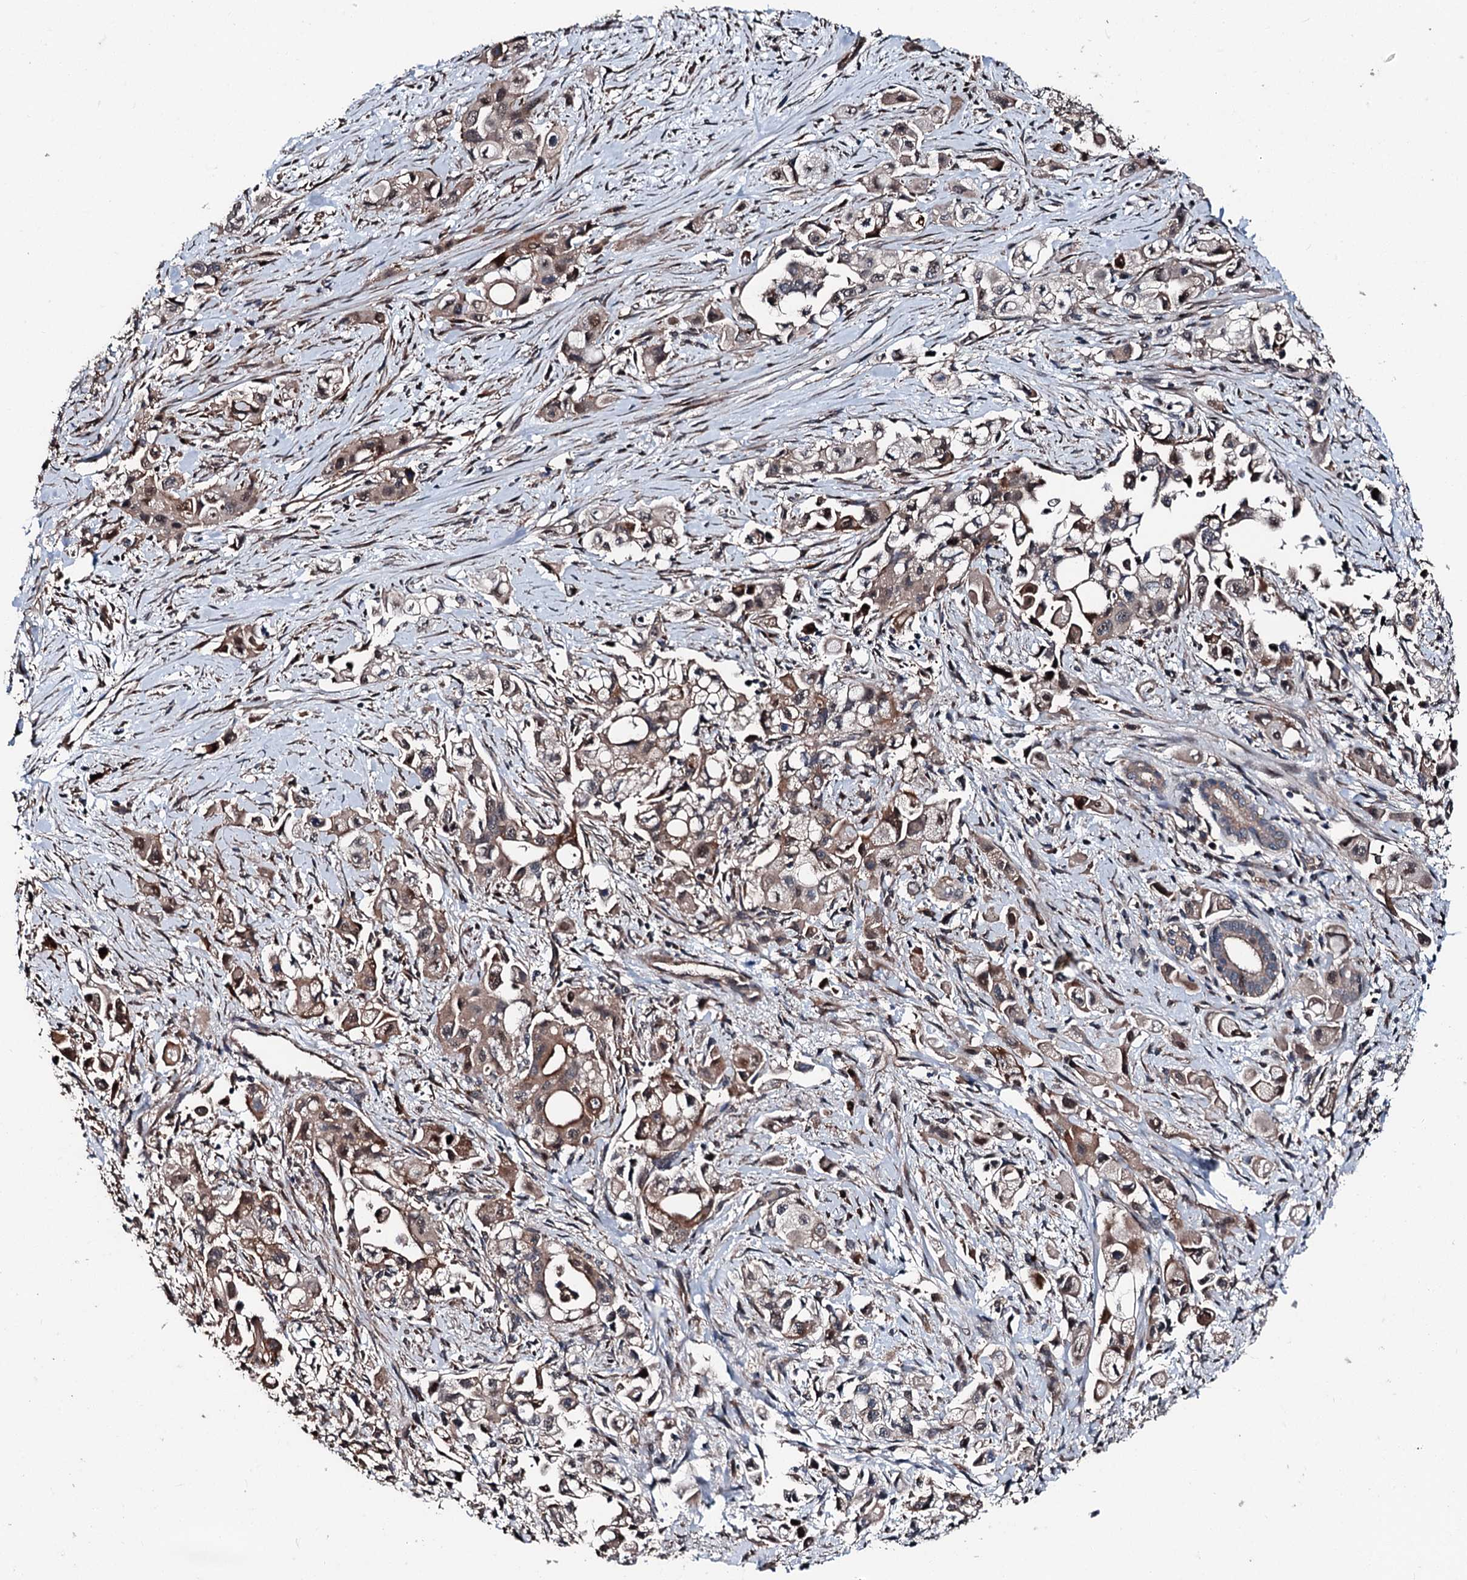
{"staining": {"intensity": "moderate", "quantity": "25%-75%", "location": "cytoplasmic/membranous,nuclear"}, "tissue": "pancreatic cancer", "cell_type": "Tumor cells", "image_type": "cancer", "snomed": [{"axis": "morphology", "description": "Adenocarcinoma, NOS"}, {"axis": "topography", "description": "Pancreas"}], "caption": "Immunohistochemistry (IHC) histopathology image of pancreatic cancer stained for a protein (brown), which shows medium levels of moderate cytoplasmic/membranous and nuclear staining in about 25%-75% of tumor cells.", "gene": "PSMD13", "patient": {"sex": "female", "age": 66}}